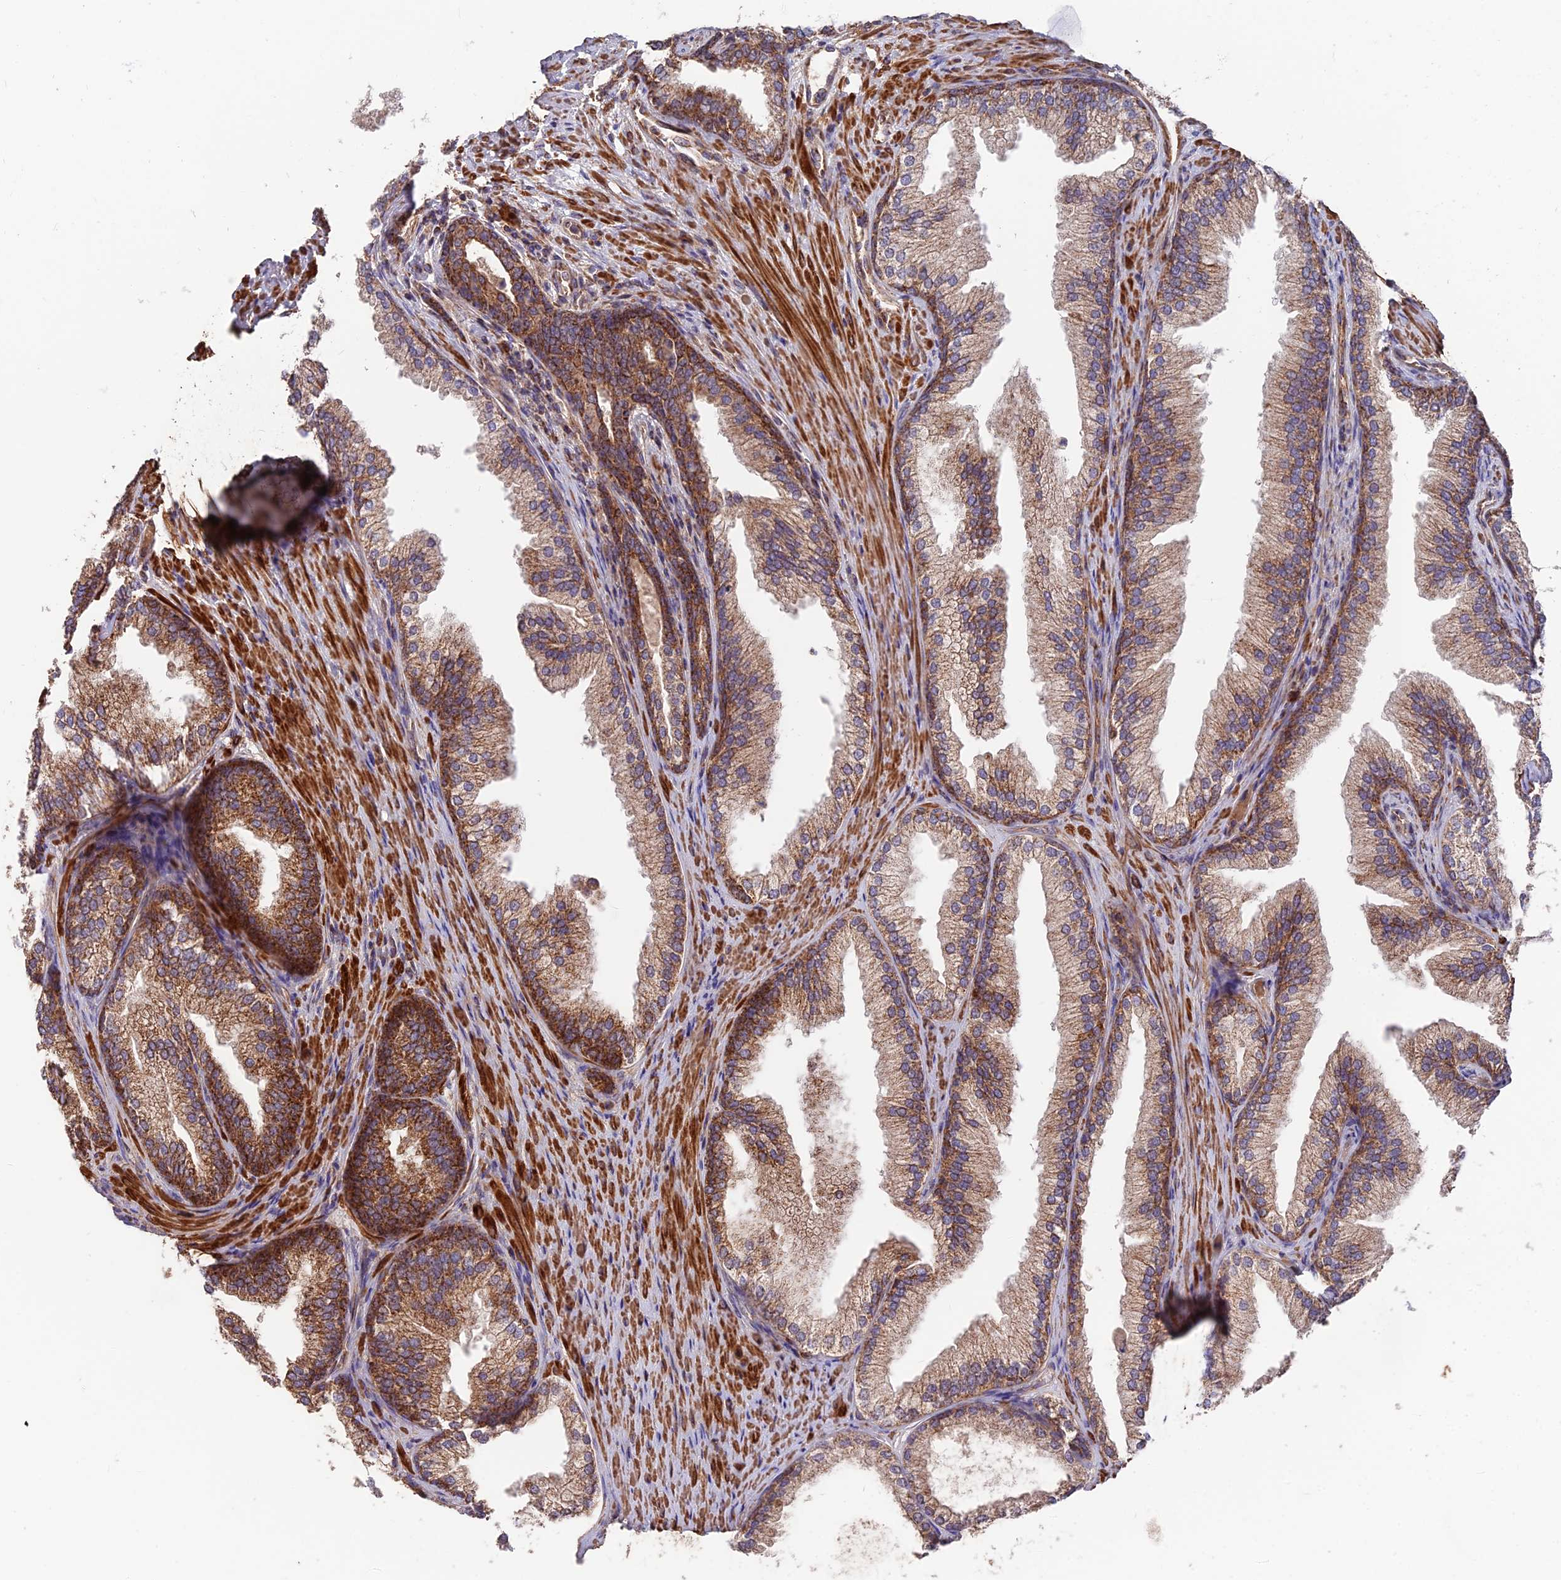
{"staining": {"intensity": "strong", "quantity": "25%-75%", "location": "cytoplasmic/membranous"}, "tissue": "prostate", "cell_type": "Glandular cells", "image_type": "normal", "snomed": [{"axis": "morphology", "description": "Normal tissue, NOS"}, {"axis": "topography", "description": "Prostate"}], "caption": "Brown immunohistochemical staining in benign prostate displays strong cytoplasmic/membranous positivity in approximately 25%-75% of glandular cells.", "gene": "IFT22", "patient": {"sex": "male", "age": 76}}